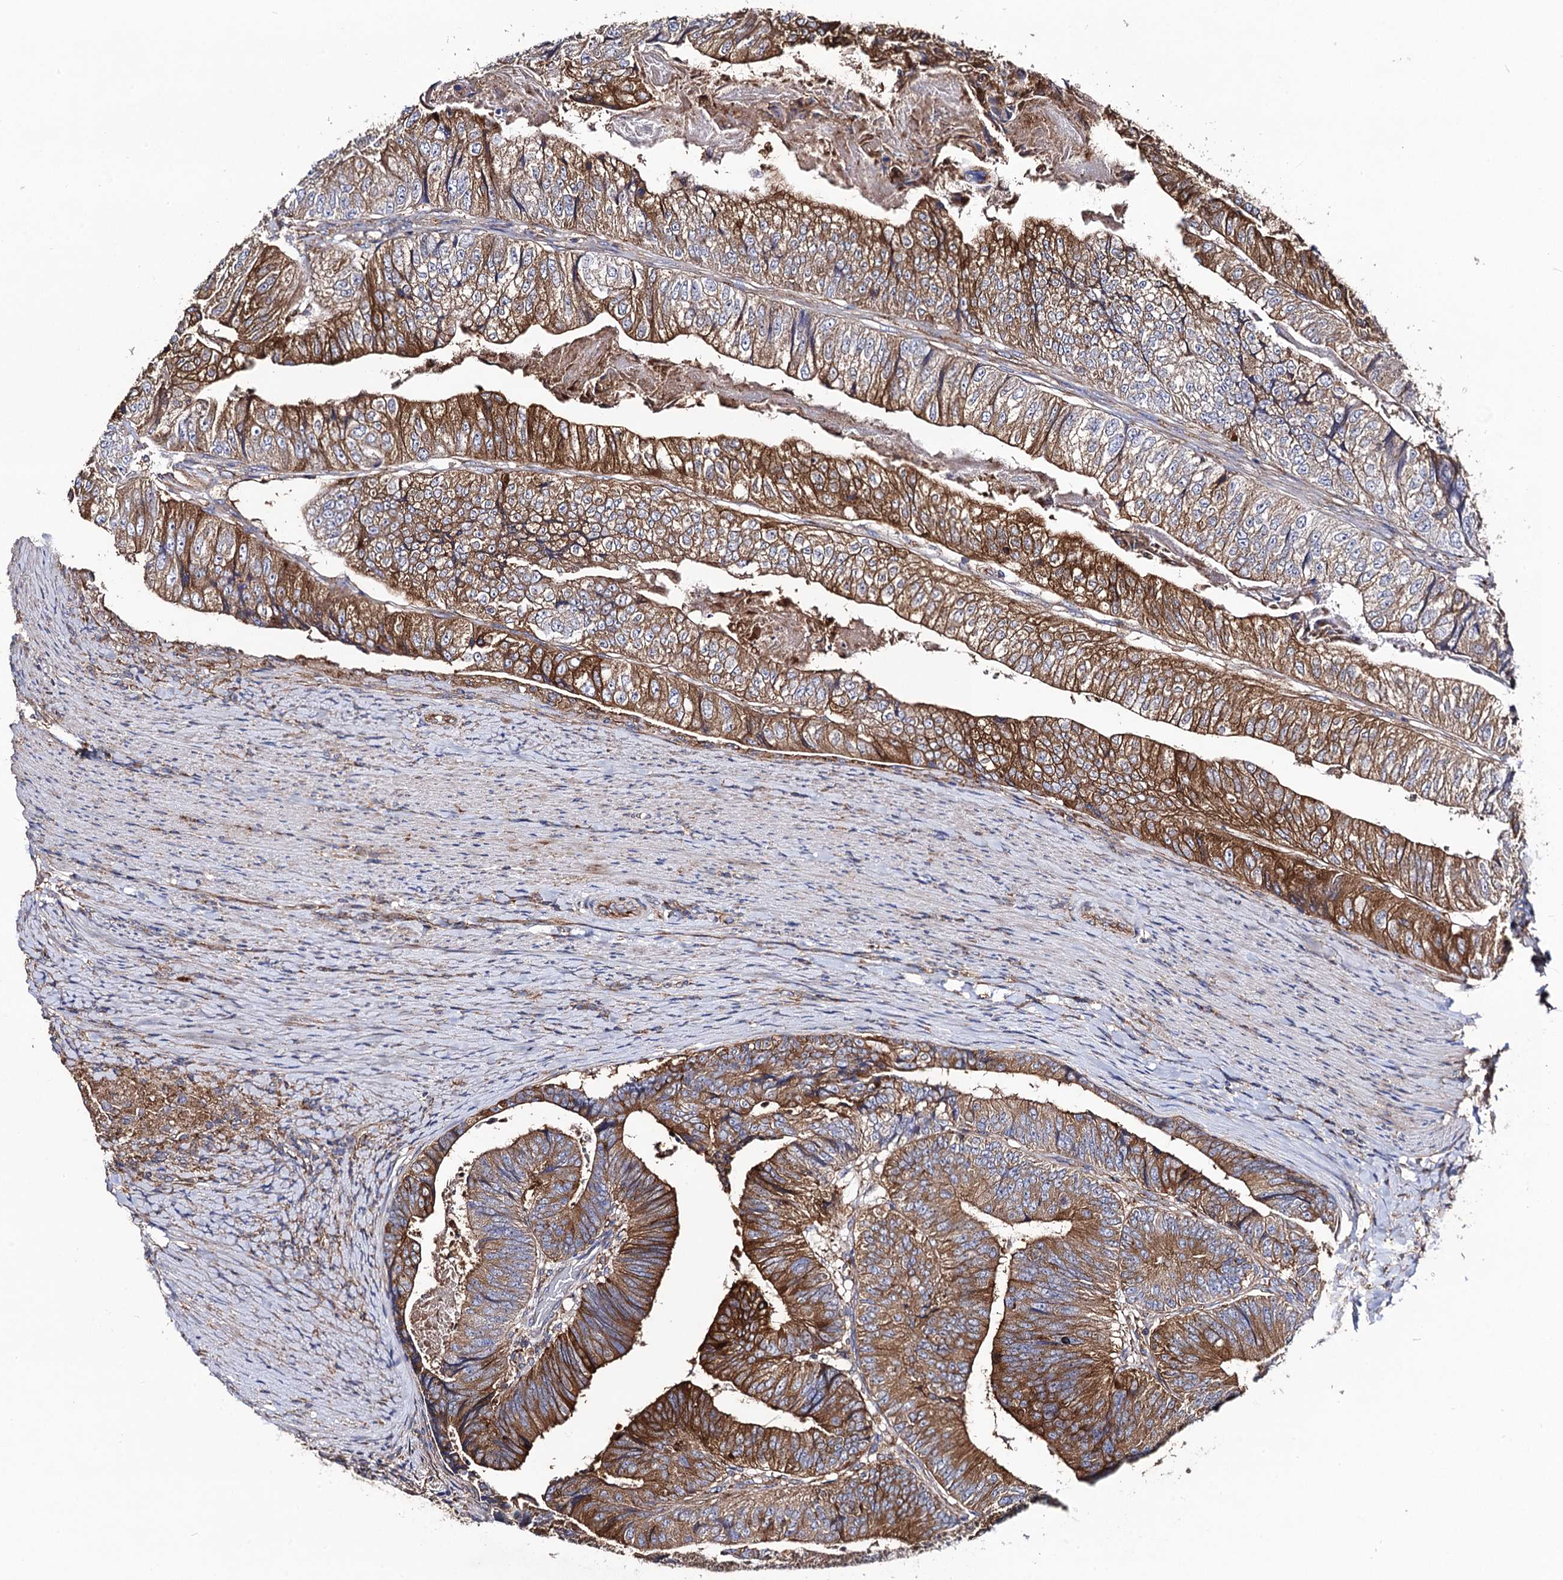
{"staining": {"intensity": "strong", "quantity": ">75%", "location": "cytoplasmic/membranous"}, "tissue": "colorectal cancer", "cell_type": "Tumor cells", "image_type": "cancer", "snomed": [{"axis": "morphology", "description": "Adenocarcinoma, NOS"}, {"axis": "topography", "description": "Colon"}], "caption": "Human colorectal cancer stained with a brown dye reveals strong cytoplasmic/membranous positive expression in about >75% of tumor cells.", "gene": "DYDC1", "patient": {"sex": "female", "age": 67}}